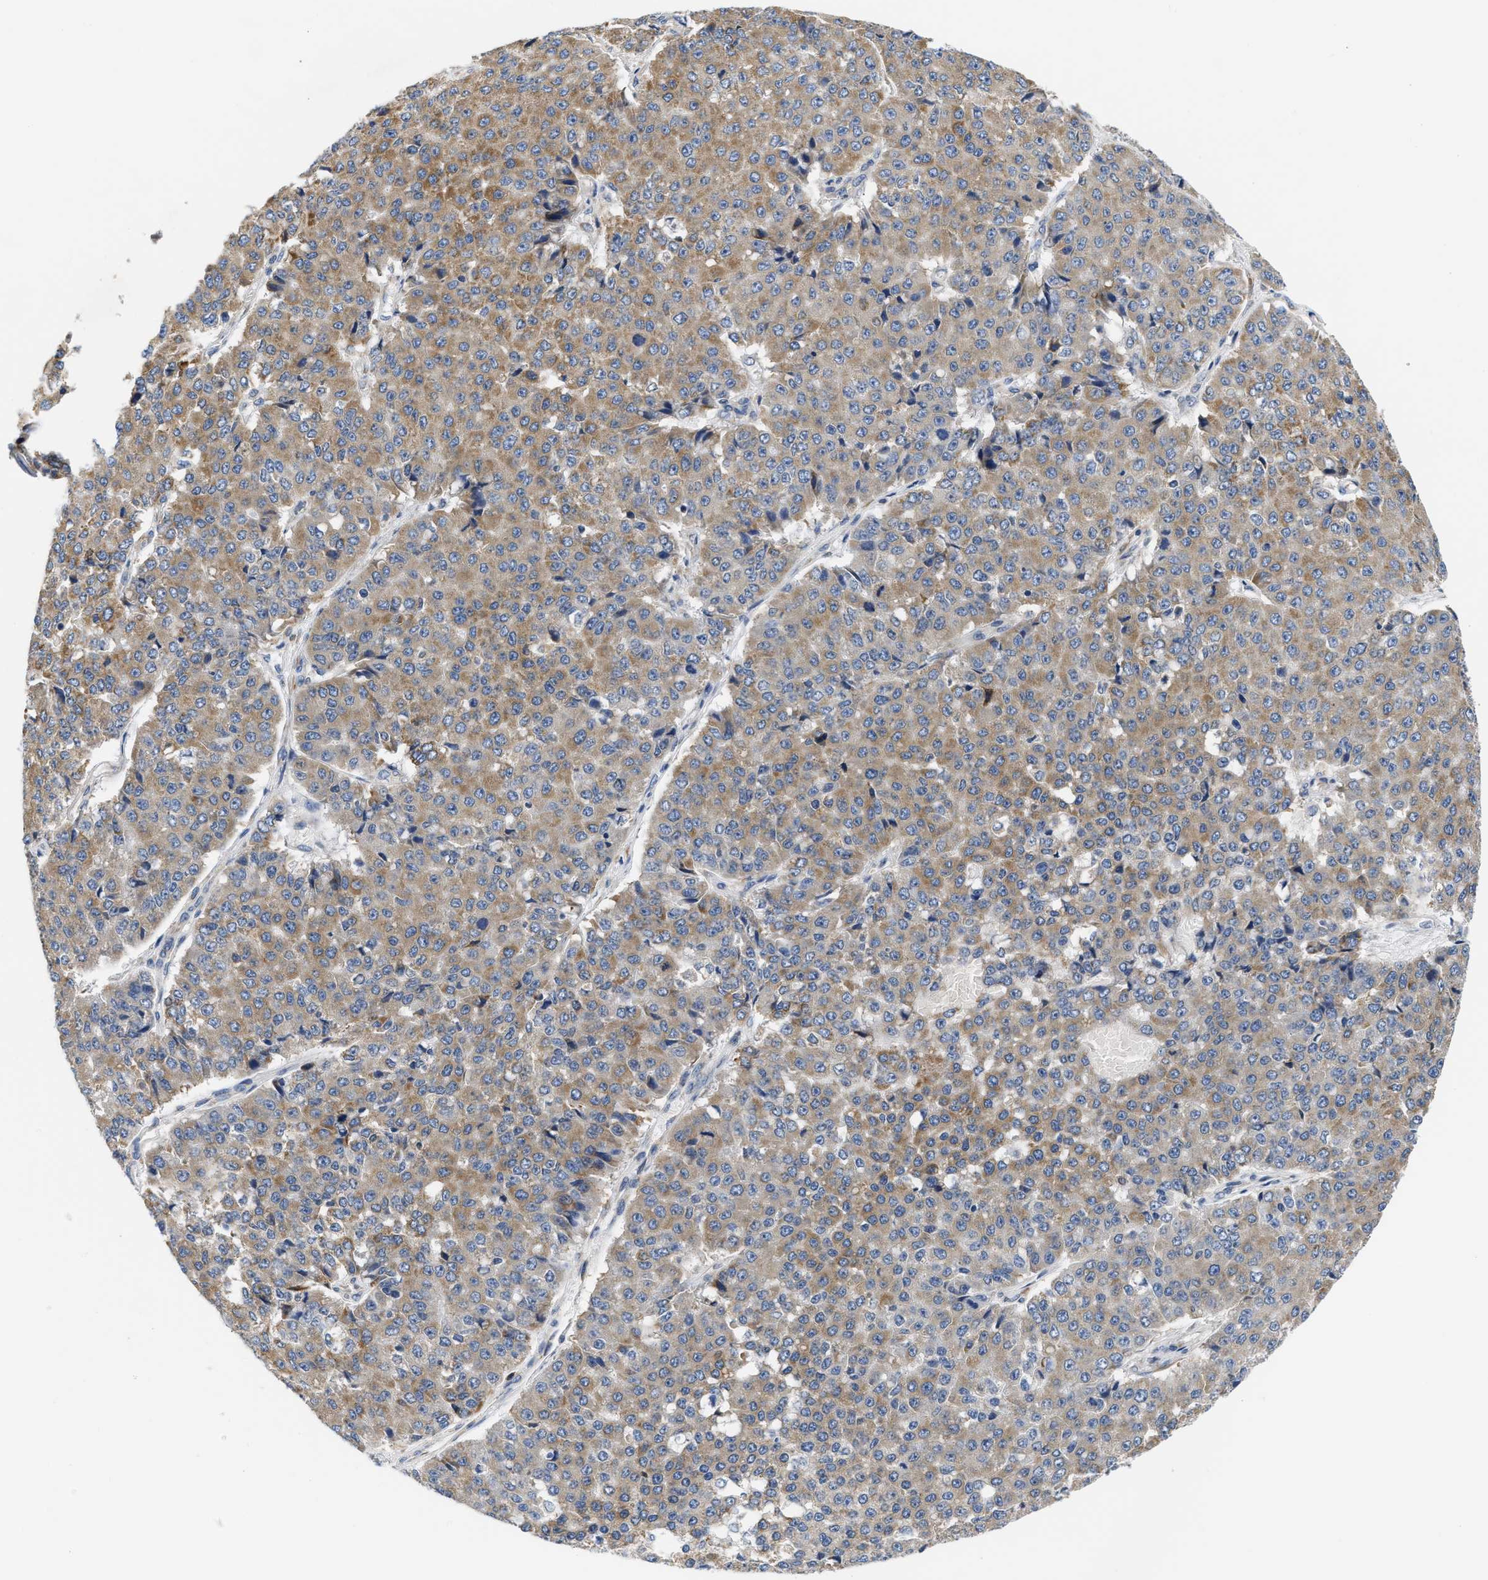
{"staining": {"intensity": "moderate", "quantity": ">75%", "location": "cytoplasmic/membranous"}, "tissue": "pancreatic cancer", "cell_type": "Tumor cells", "image_type": "cancer", "snomed": [{"axis": "morphology", "description": "Adenocarcinoma, NOS"}, {"axis": "topography", "description": "Pancreas"}], "caption": "Moderate cytoplasmic/membranous expression for a protein is appreciated in about >75% of tumor cells of pancreatic adenocarcinoma using IHC.", "gene": "HDHD3", "patient": {"sex": "male", "age": 50}}